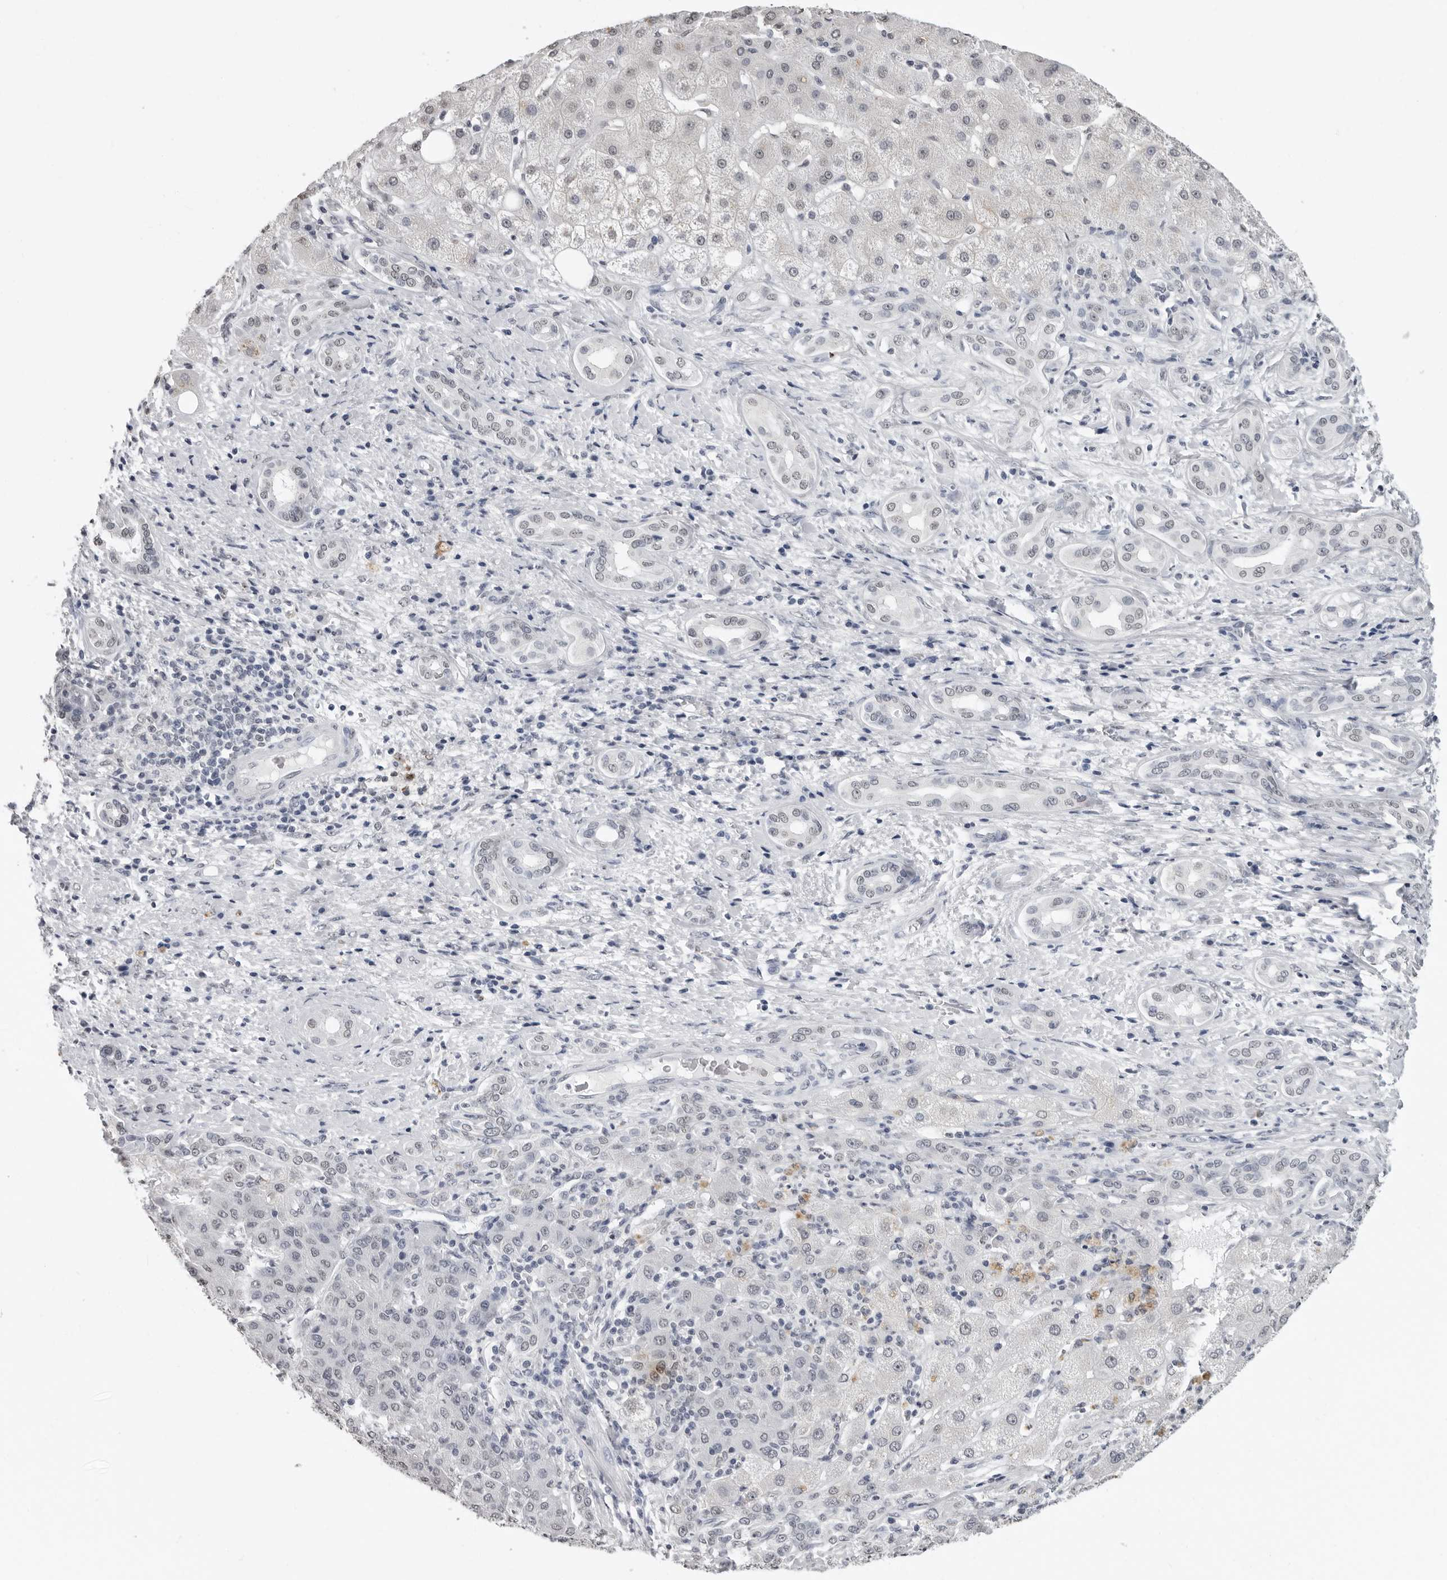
{"staining": {"intensity": "negative", "quantity": "none", "location": "none"}, "tissue": "liver cancer", "cell_type": "Tumor cells", "image_type": "cancer", "snomed": [{"axis": "morphology", "description": "Carcinoma, Hepatocellular, NOS"}, {"axis": "topography", "description": "Liver"}], "caption": "The image displays no significant staining in tumor cells of liver cancer.", "gene": "HEPACAM", "patient": {"sex": "male", "age": 65}}